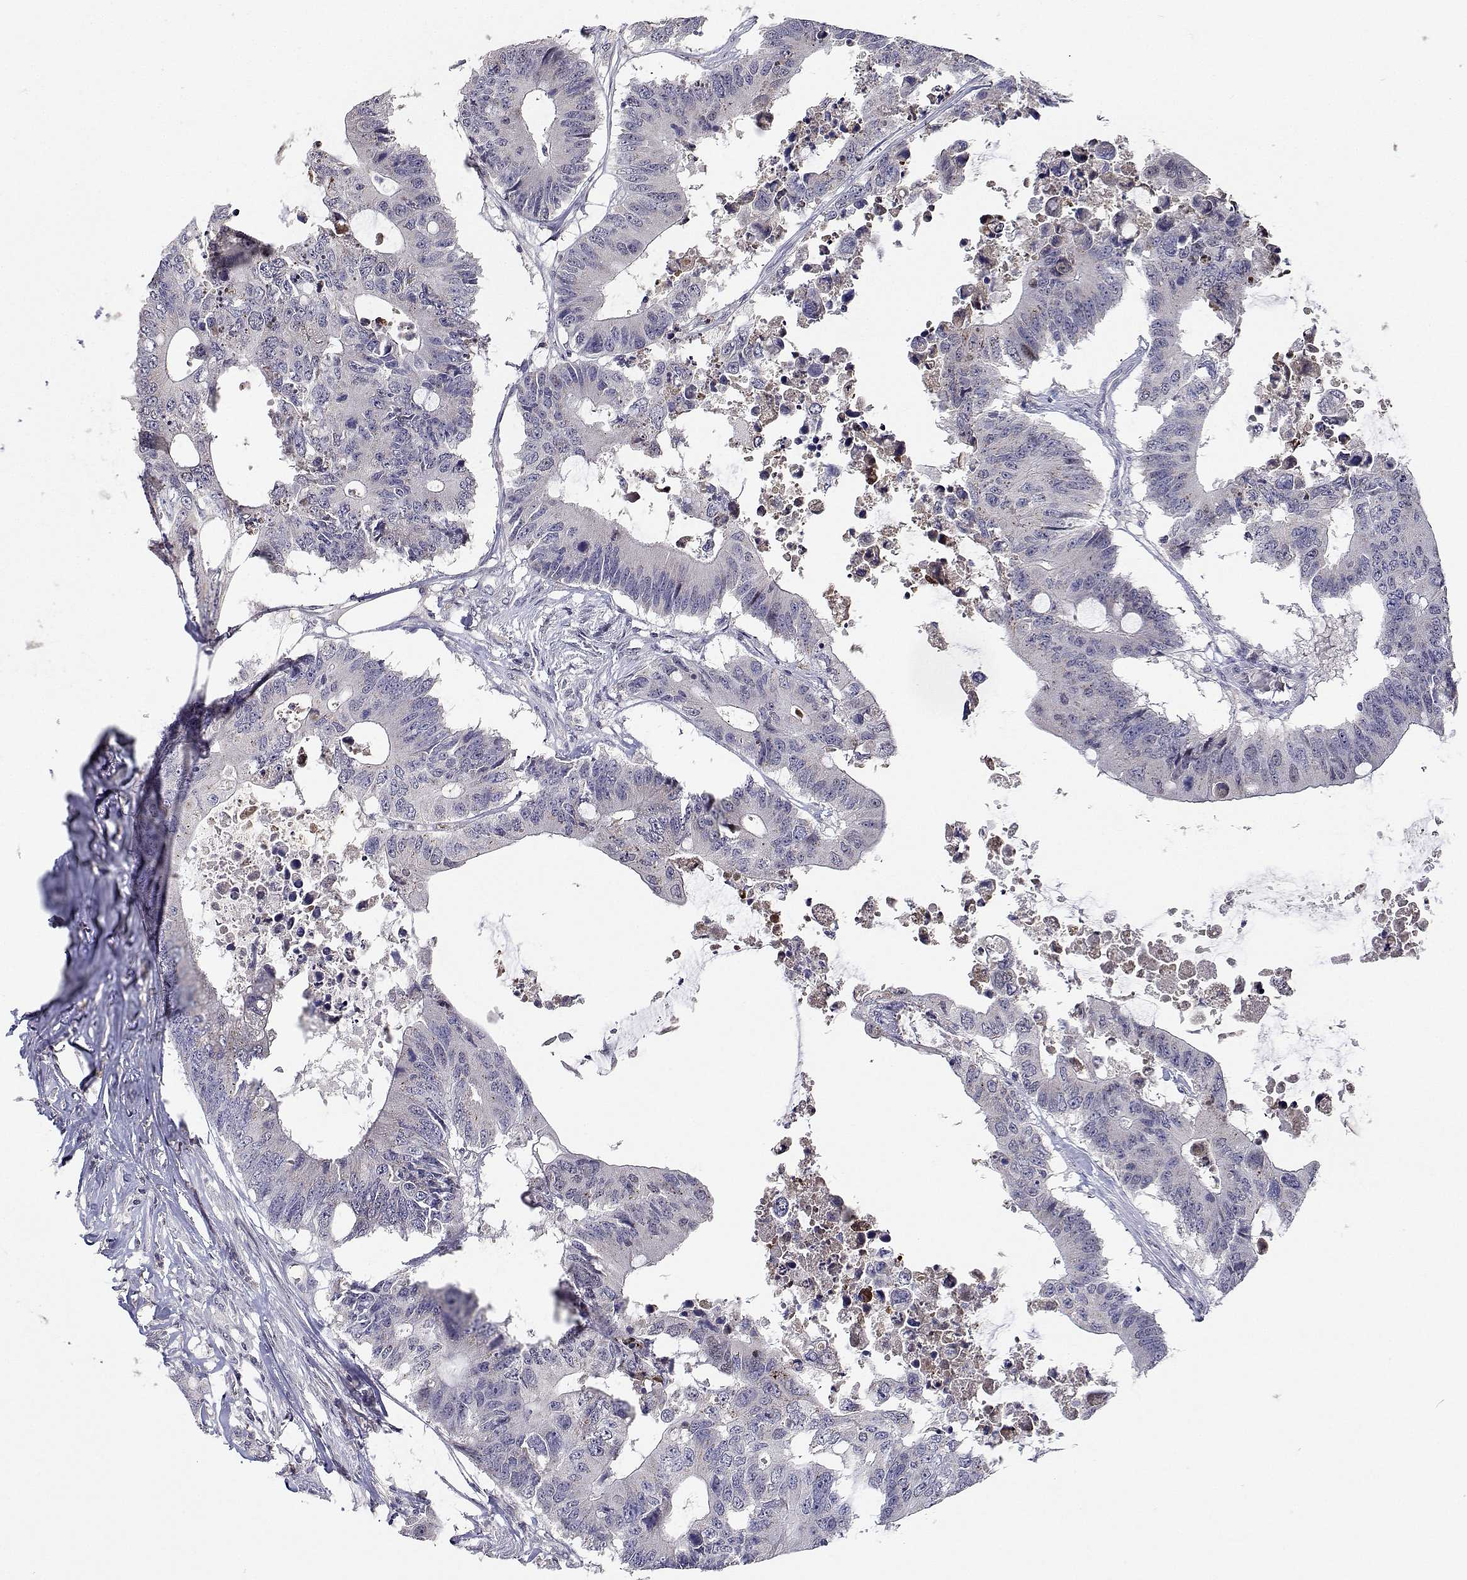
{"staining": {"intensity": "negative", "quantity": "none", "location": "none"}, "tissue": "colorectal cancer", "cell_type": "Tumor cells", "image_type": "cancer", "snomed": [{"axis": "morphology", "description": "Adenocarcinoma, NOS"}, {"axis": "topography", "description": "Colon"}], "caption": "Colorectal cancer (adenocarcinoma) was stained to show a protein in brown. There is no significant expression in tumor cells.", "gene": "RBPJL", "patient": {"sex": "male", "age": 71}}